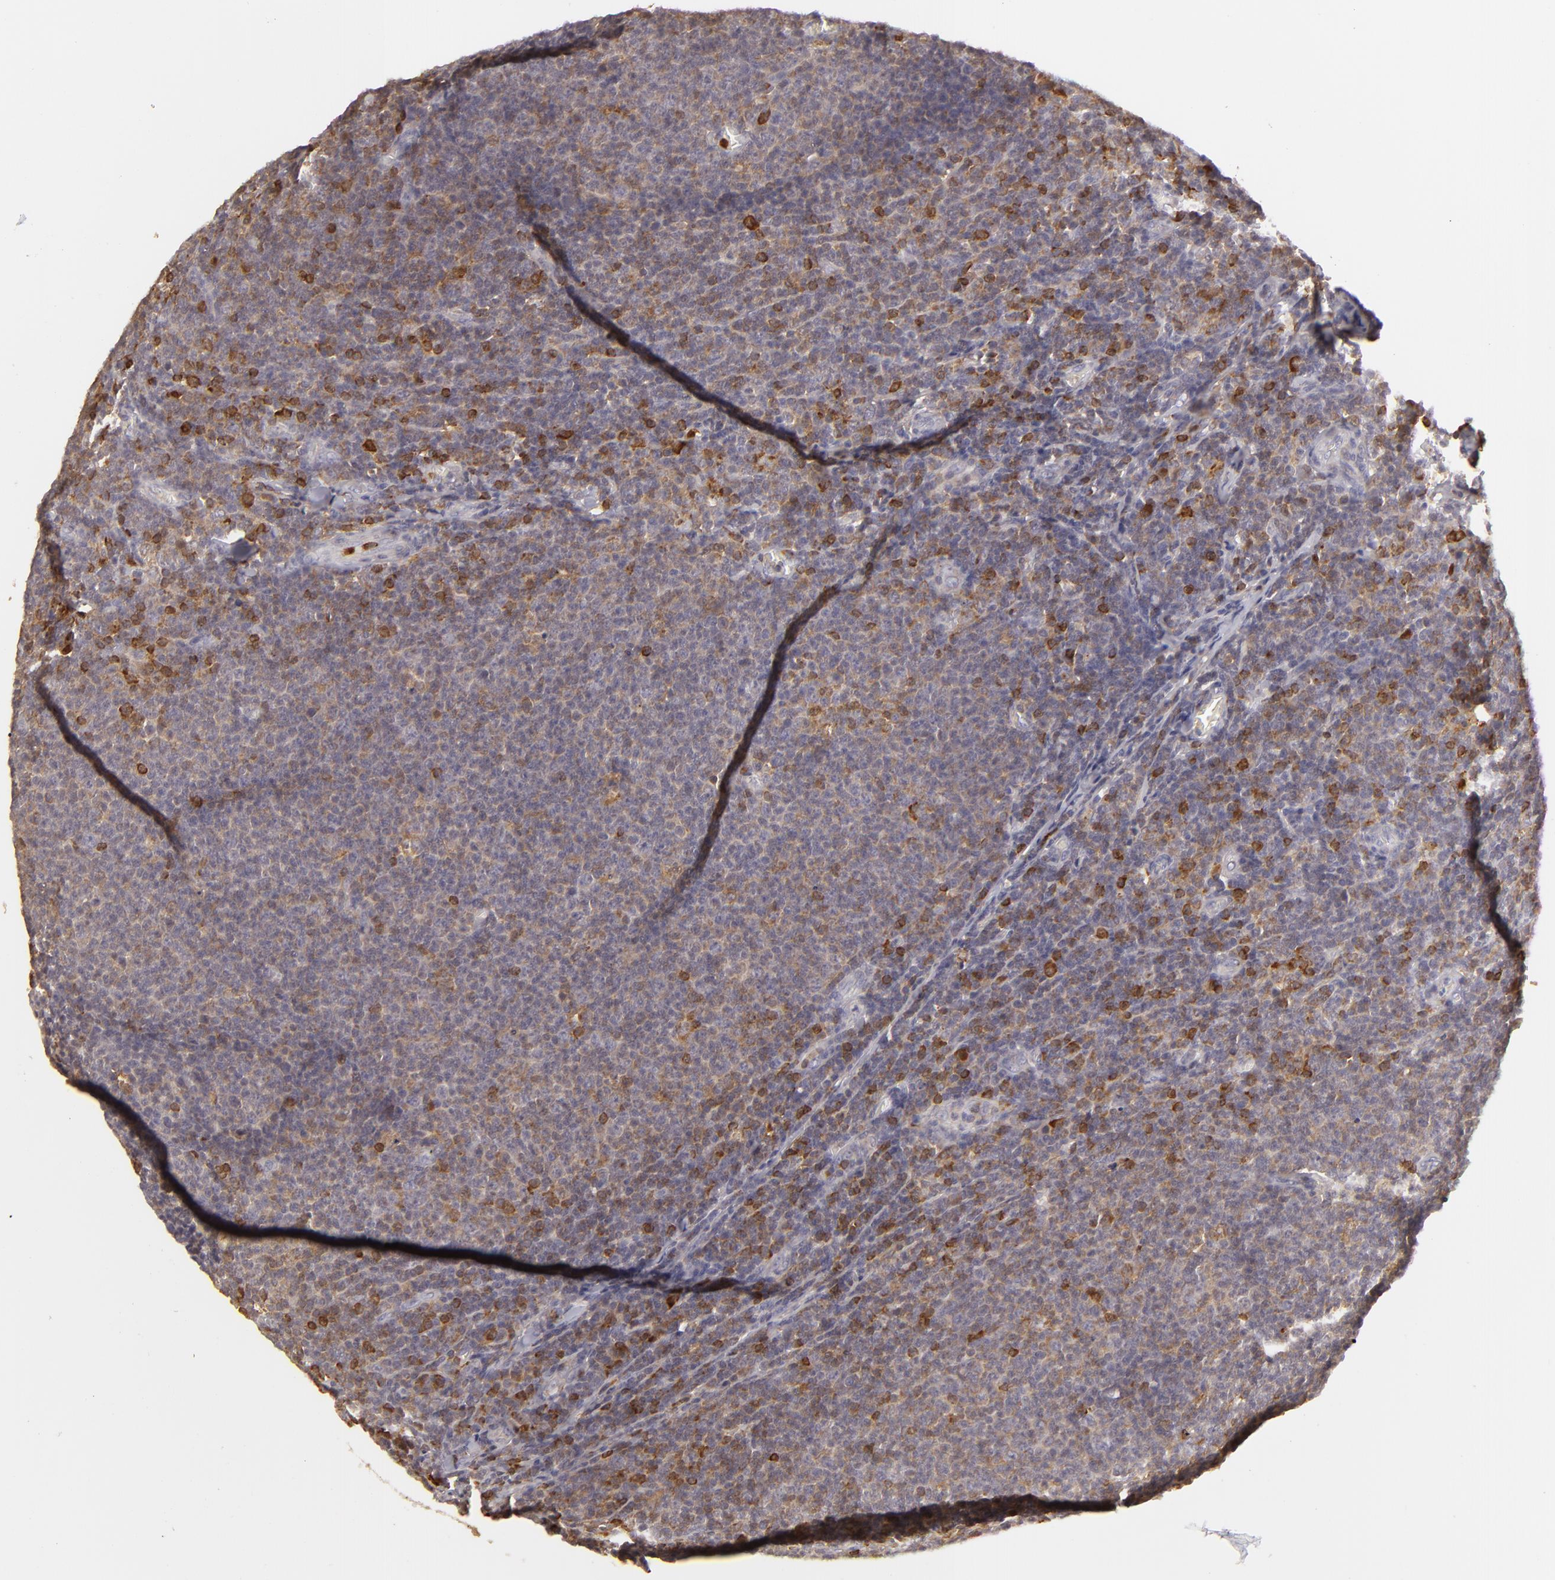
{"staining": {"intensity": "moderate", "quantity": "25%-75%", "location": "cytoplasmic/membranous"}, "tissue": "lymphoma", "cell_type": "Tumor cells", "image_type": "cancer", "snomed": [{"axis": "morphology", "description": "Malignant lymphoma, non-Hodgkin's type, Low grade"}, {"axis": "topography", "description": "Lymph node"}], "caption": "This photomicrograph shows immunohistochemistry (IHC) staining of human malignant lymphoma, non-Hodgkin's type (low-grade), with medium moderate cytoplasmic/membranous positivity in about 25%-75% of tumor cells.", "gene": "APOBEC3G", "patient": {"sex": "male", "age": 74}}